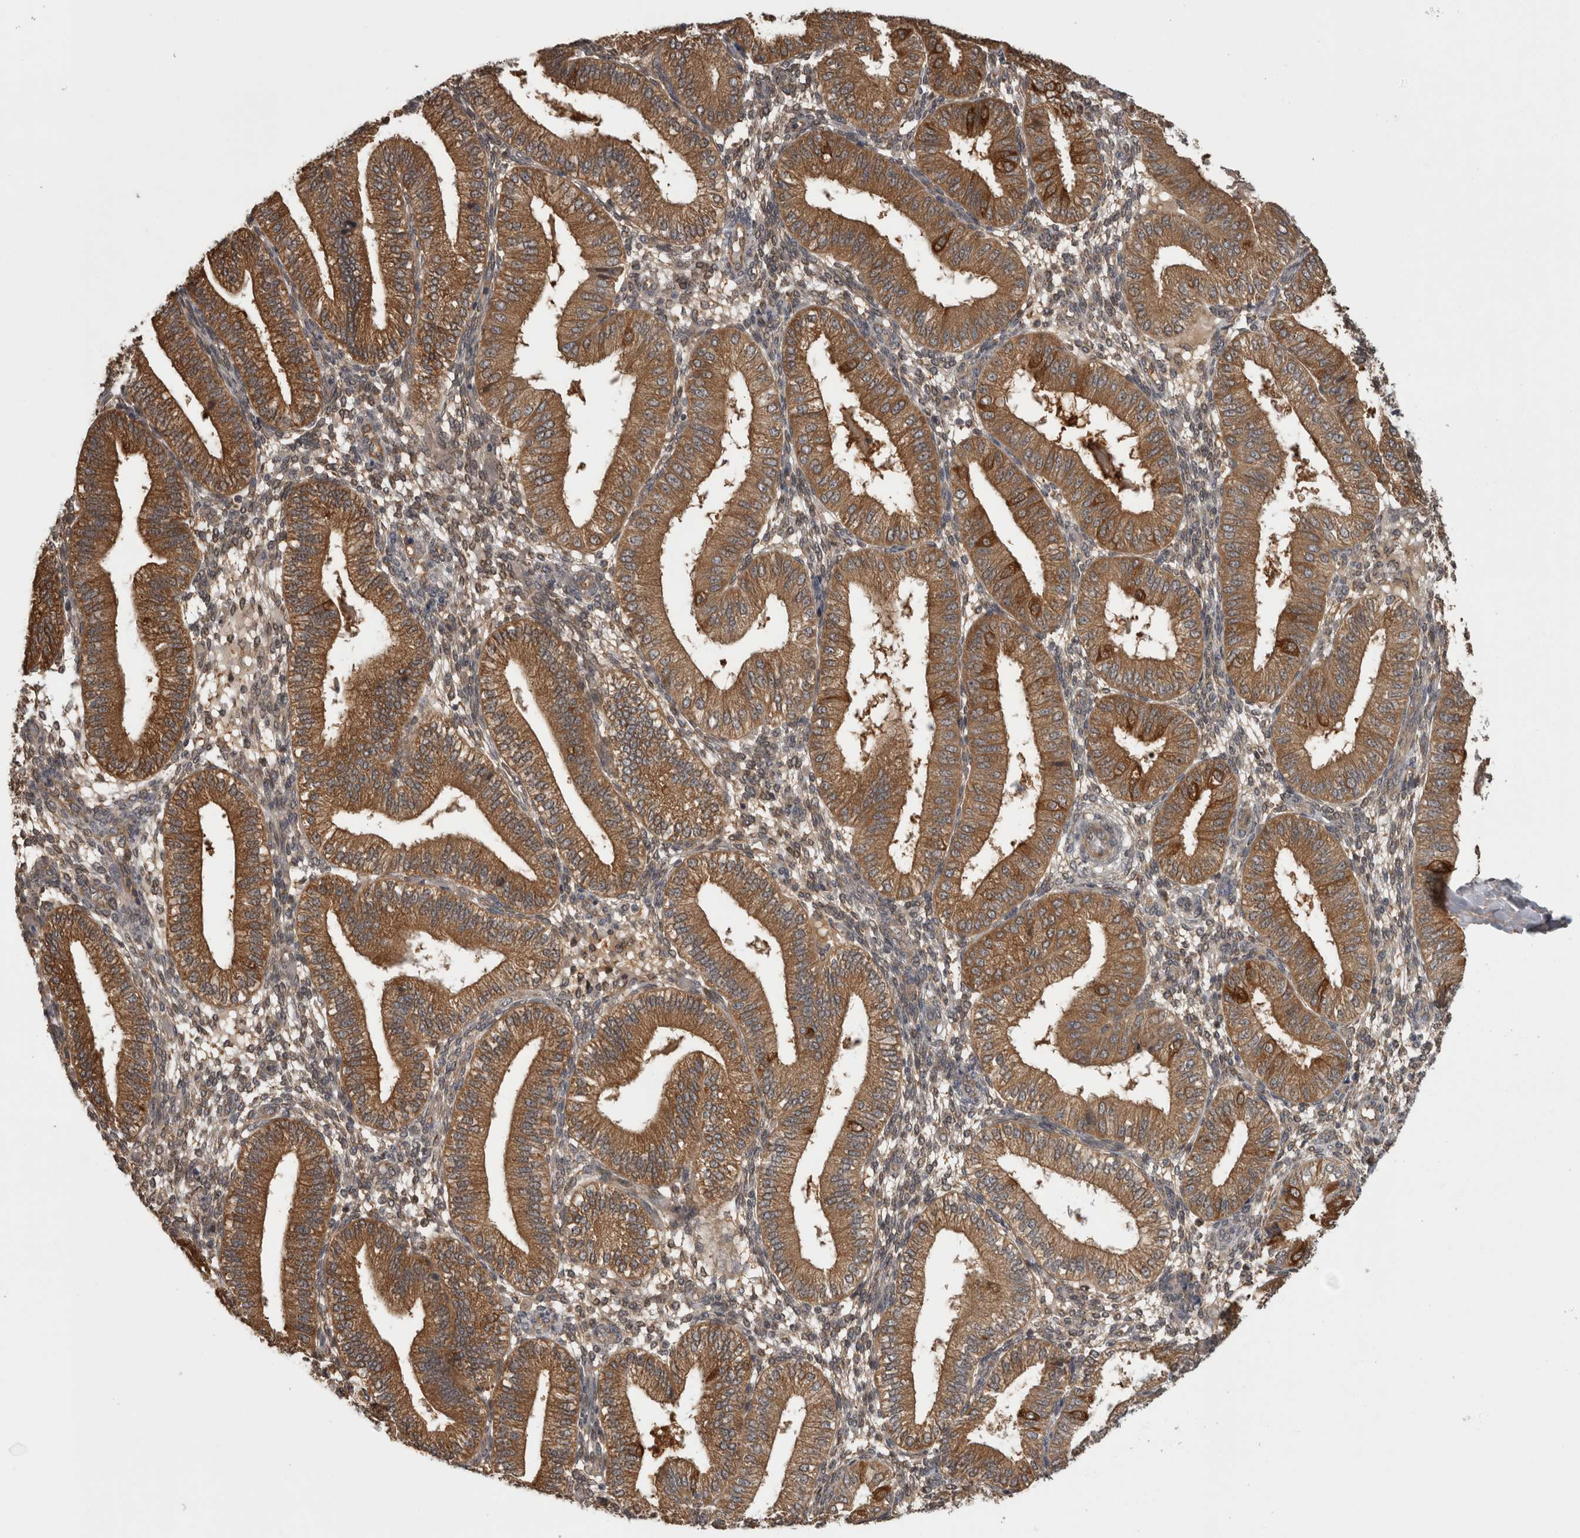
{"staining": {"intensity": "moderate", "quantity": ">75%", "location": "cytoplasmic/membranous,nuclear"}, "tissue": "endometrium", "cell_type": "Cells in endometrial stroma", "image_type": "normal", "snomed": [{"axis": "morphology", "description": "Normal tissue, NOS"}, {"axis": "topography", "description": "Endometrium"}], "caption": "Moderate cytoplasmic/membranous,nuclear positivity is present in about >75% of cells in endometrial stroma in normal endometrium.", "gene": "TRMT61B", "patient": {"sex": "female", "age": 39}}